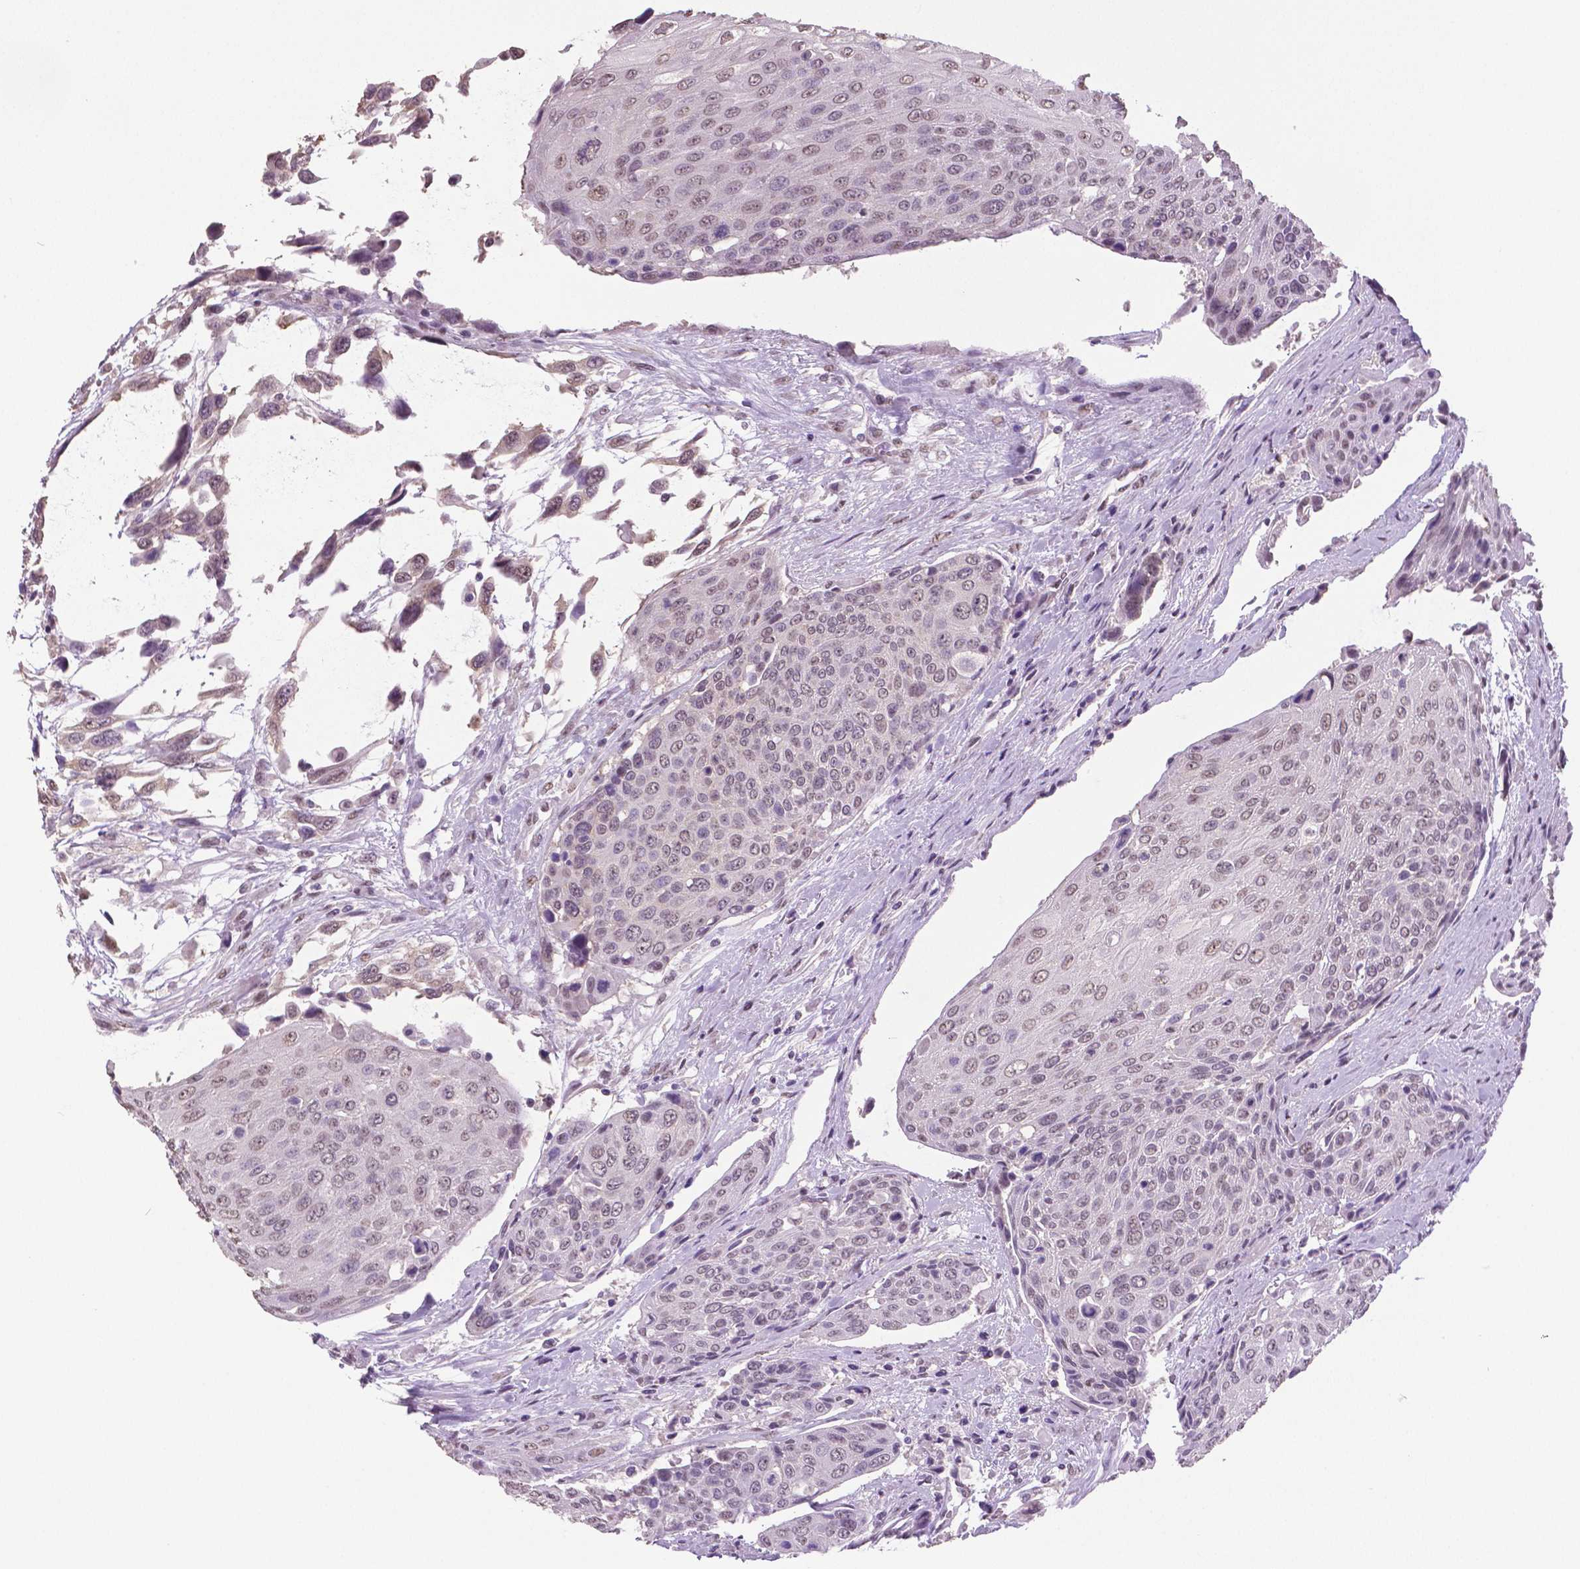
{"staining": {"intensity": "weak", "quantity": "<25%", "location": "nuclear"}, "tissue": "urothelial cancer", "cell_type": "Tumor cells", "image_type": "cancer", "snomed": [{"axis": "morphology", "description": "Urothelial carcinoma, High grade"}, {"axis": "topography", "description": "Urinary bladder"}], "caption": "Photomicrograph shows no protein positivity in tumor cells of urothelial cancer tissue. (Immunohistochemistry (ihc), brightfield microscopy, high magnification).", "gene": "IGF2BP1", "patient": {"sex": "female", "age": 70}}